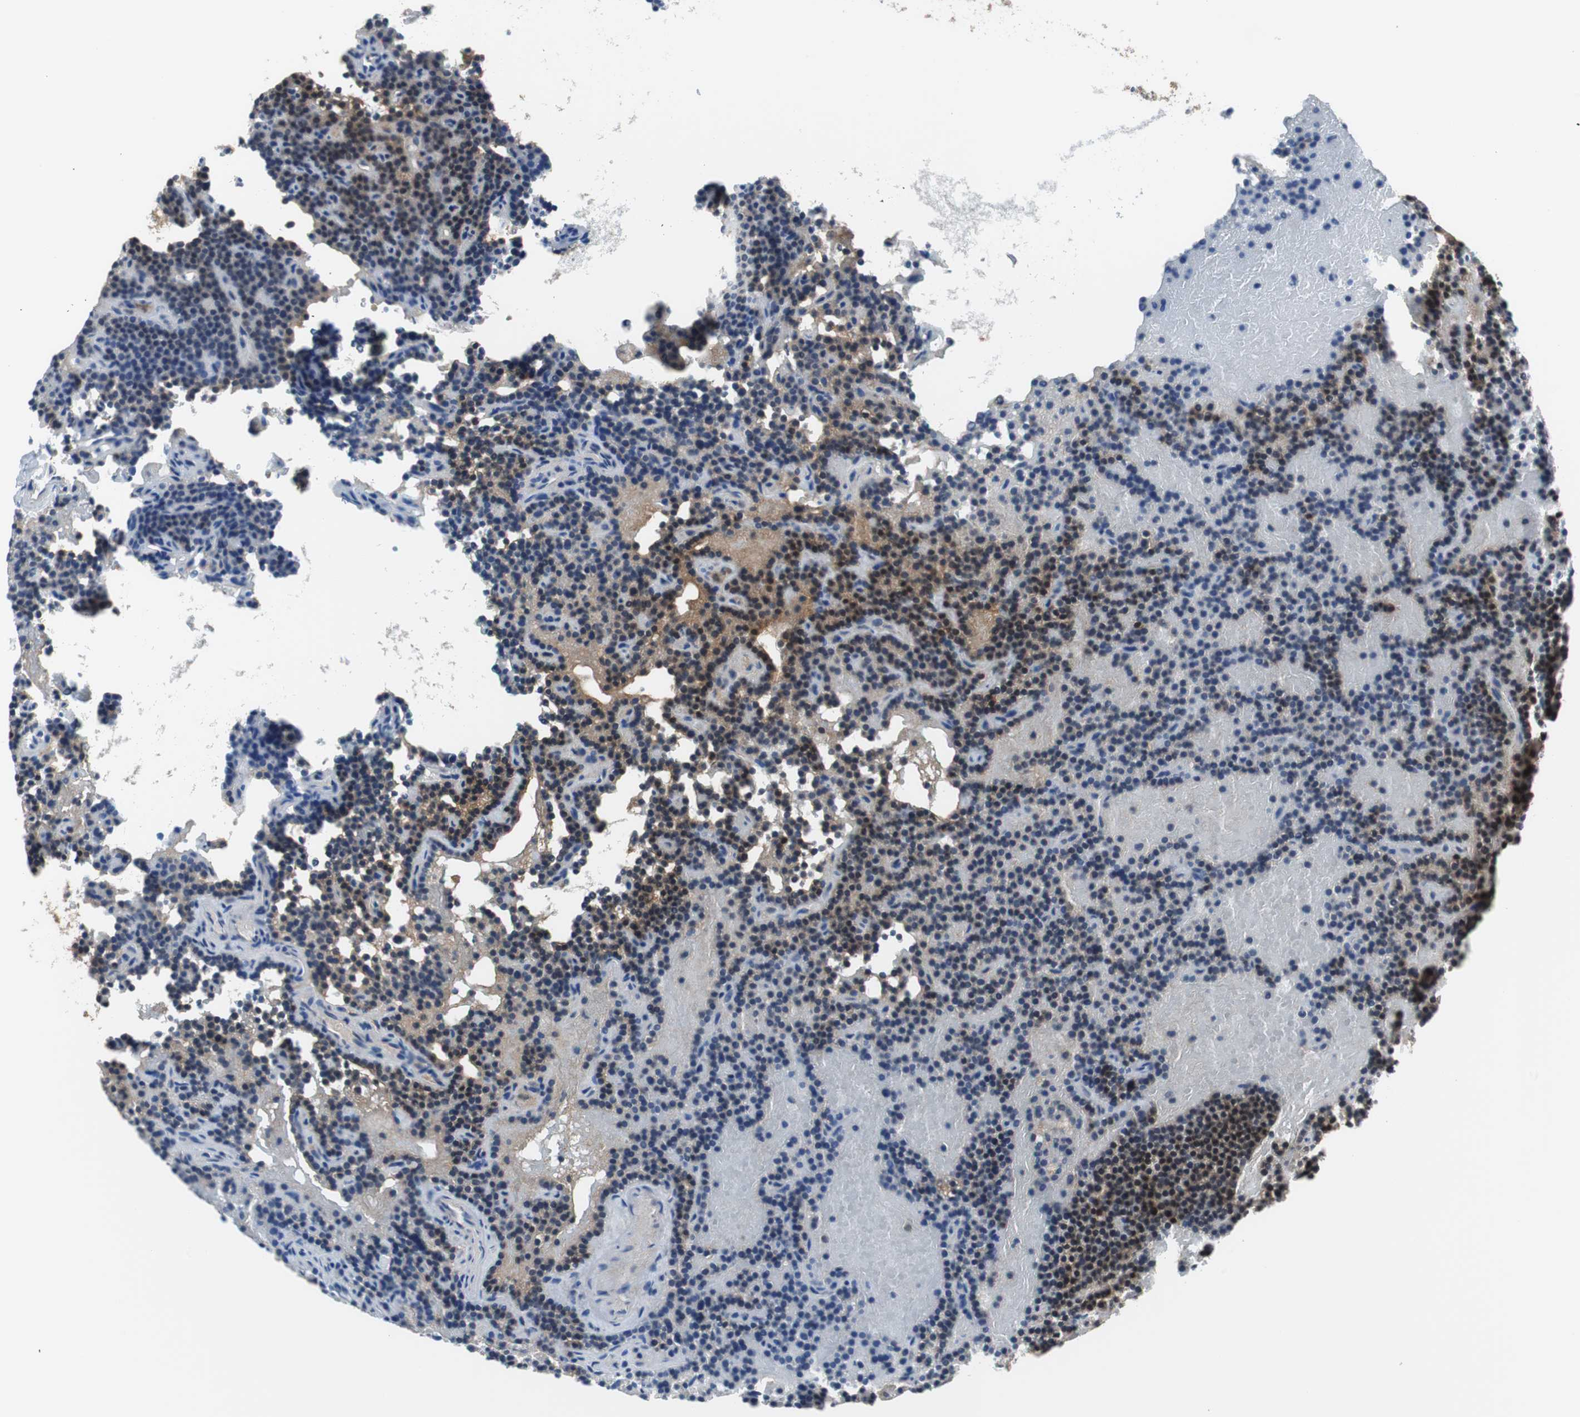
{"staining": {"intensity": "strong", "quantity": "25%-75%", "location": "cytoplasmic/membranous"}, "tissue": "parathyroid gland", "cell_type": "Glandular cells", "image_type": "normal", "snomed": [{"axis": "morphology", "description": "Normal tissue, NOS"}, {"axis": "topography", "description": "Parathyroid gland"}], "caption": "Protein staining by immunohistochemistry (IHC) shows strong cytoplasmic/membranous expression in approximately 25%-75% of glandular cells in benign parathyroid gland.", "gene": "BRAF", "patient": {"sex": "male", "age": 66}}